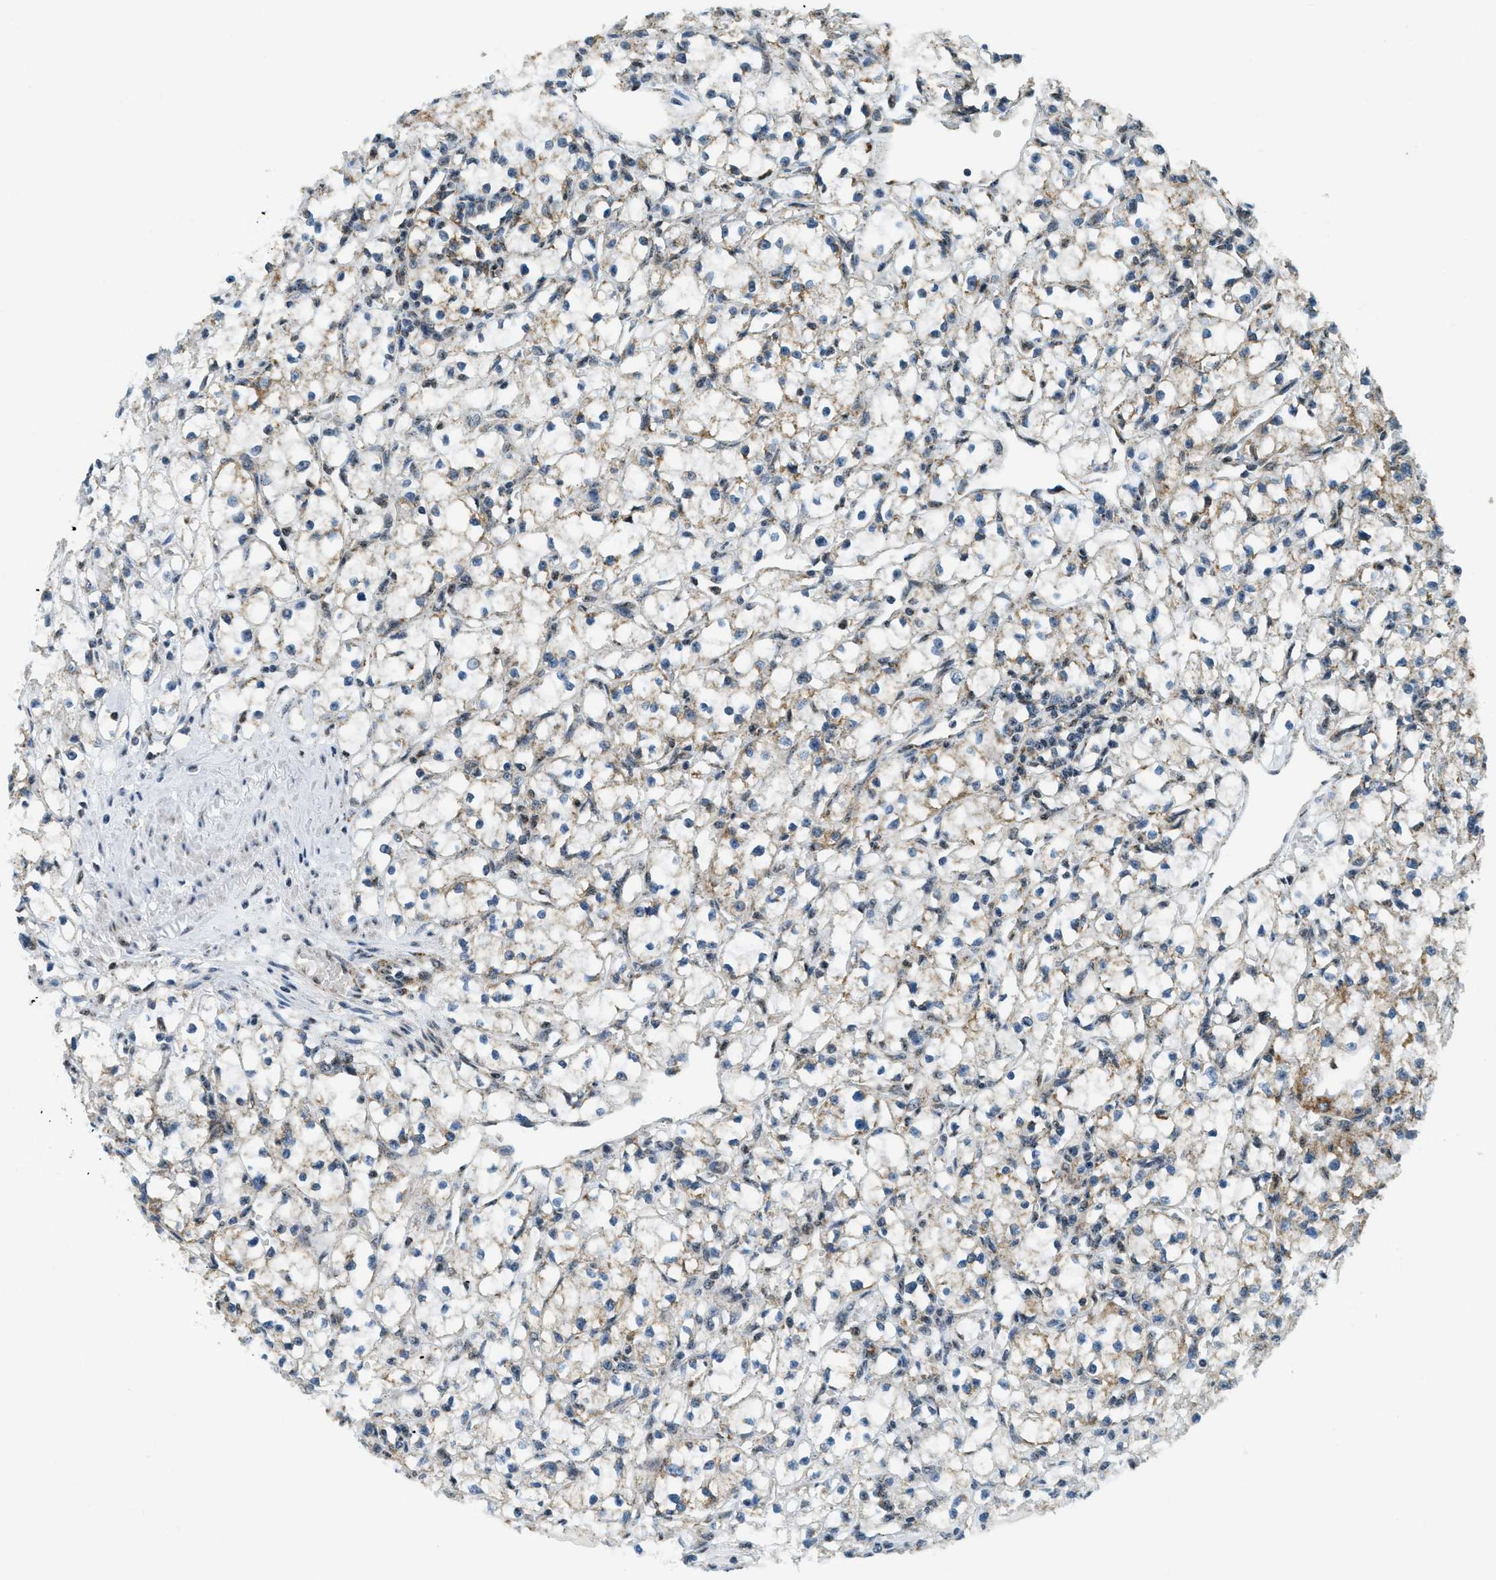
{"staining": {"intensity": "weak", "quantity": "25%-75%", "location": "cytoplasmic/membranous"}, "tissue": "renal cancer", "cell_type": "Tumor cells", "image_type": "cancer", "snomed": [{"axis": "morphology", "description": "Adenocarcinoma, NOS"}, {"axis": "topography", "description": "Kidney"}], "caption": "Protein analysis of renal cancer (adenocarcinoma) tissue shows weak cytoplasmic/membranous positivity in about 25%-75% of tumor cells. (DAB IHC, brown staining for protein, blue staining for nuclei).", "gene": "SP100", "patient": {"sex": "male", "age": 56}}